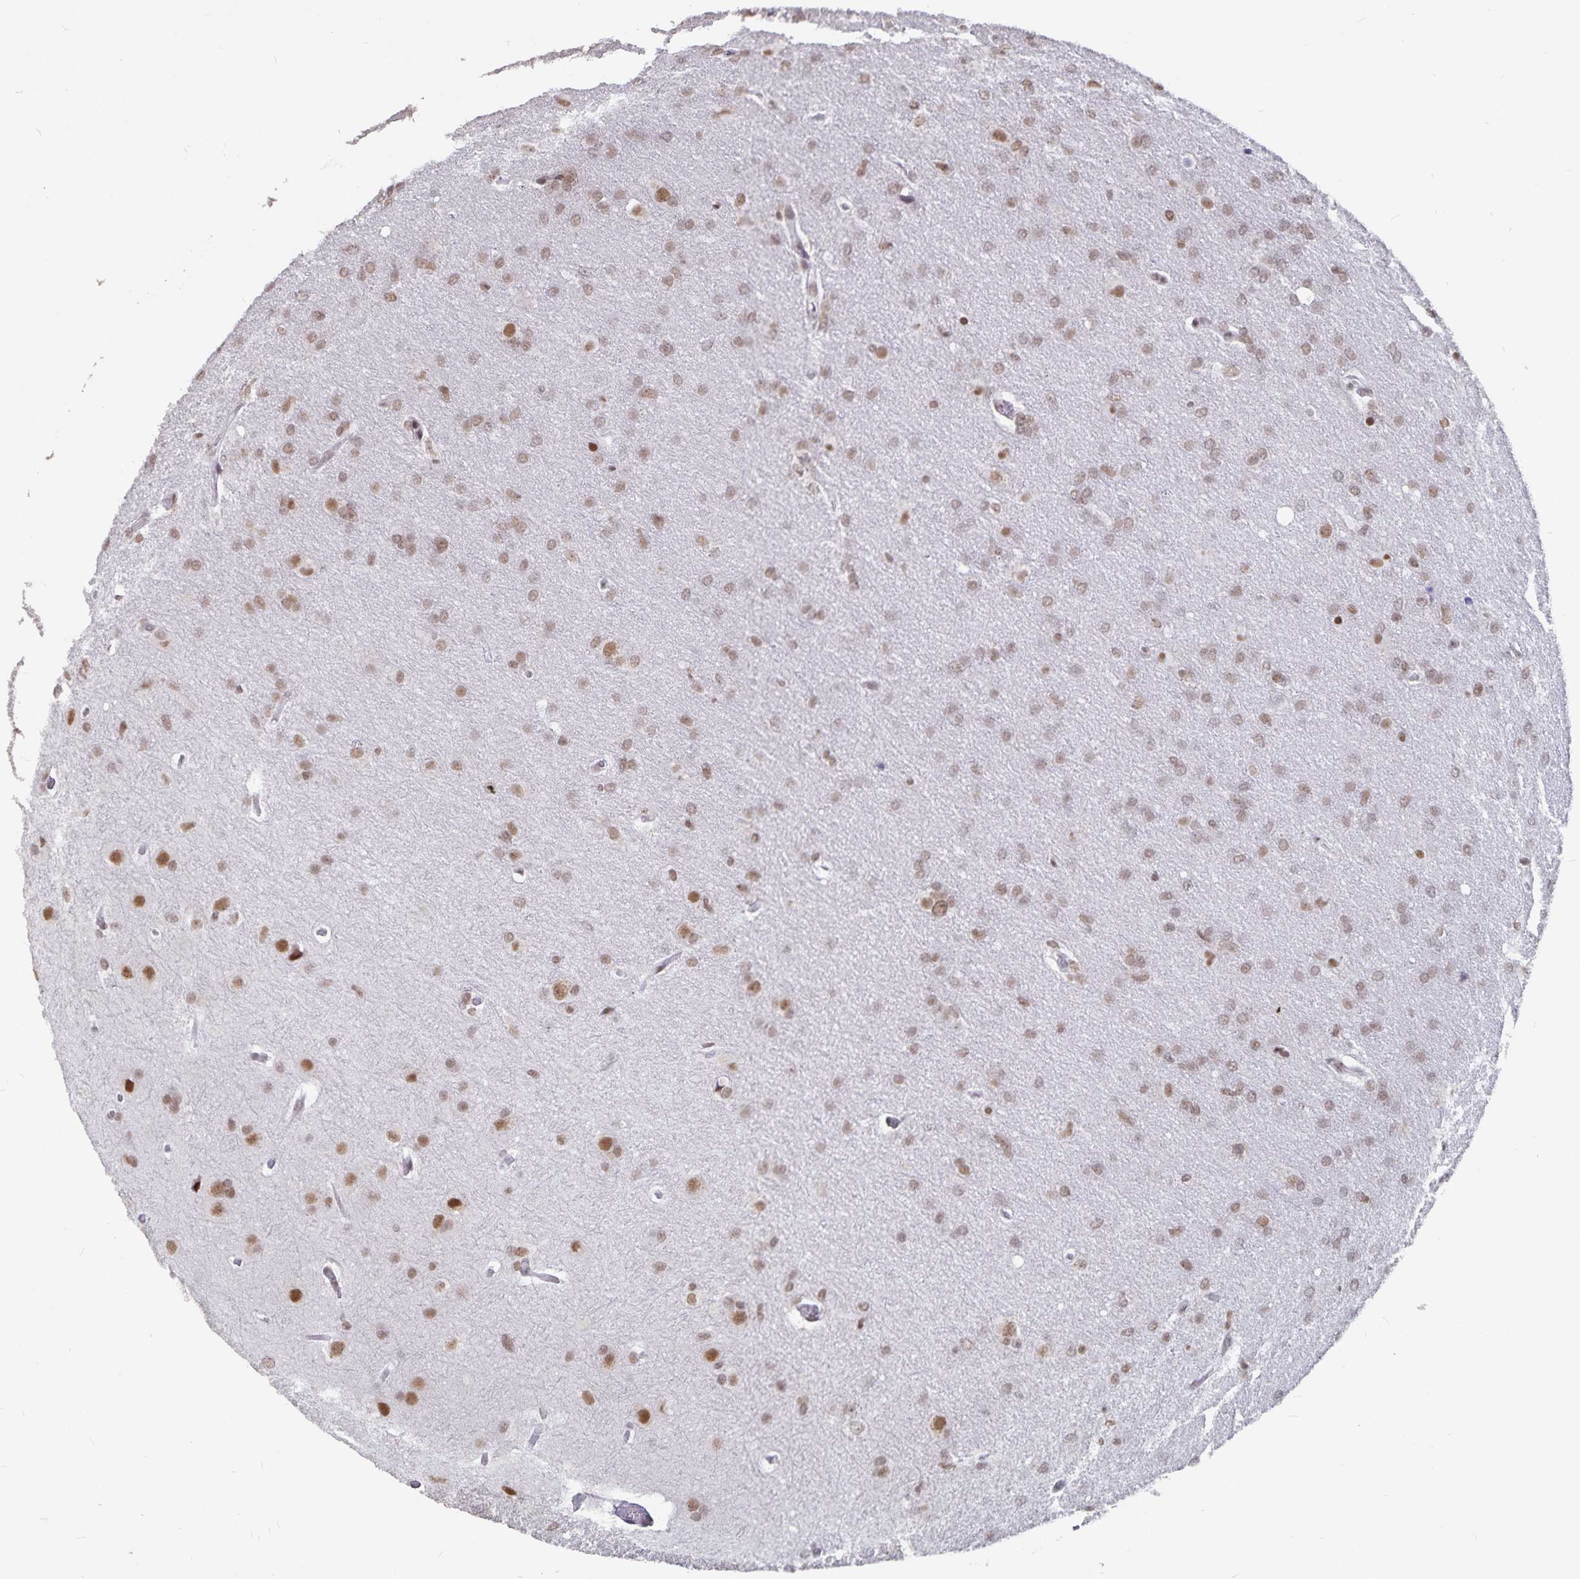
{"staining": {"intensity": "weak", "quantity": ">75%", "location": "nuclear"}, "tissue": "glioma", "cell_type": "Tumor cells", "image_type": "cancer", "snomed": [{"axis": "morphology", "description": "Glioma, malignant, High grade"}, {"axis": "topography", "description": "Brain"}], "caption": "Immunohistochemical staining of high-grade glioma (malignant) demonstrates low levels of weak nuclear protein expression in about >75% of tumor cells.", "gene": "PBX2", "patient": {"sex": "male", "age": 53}}